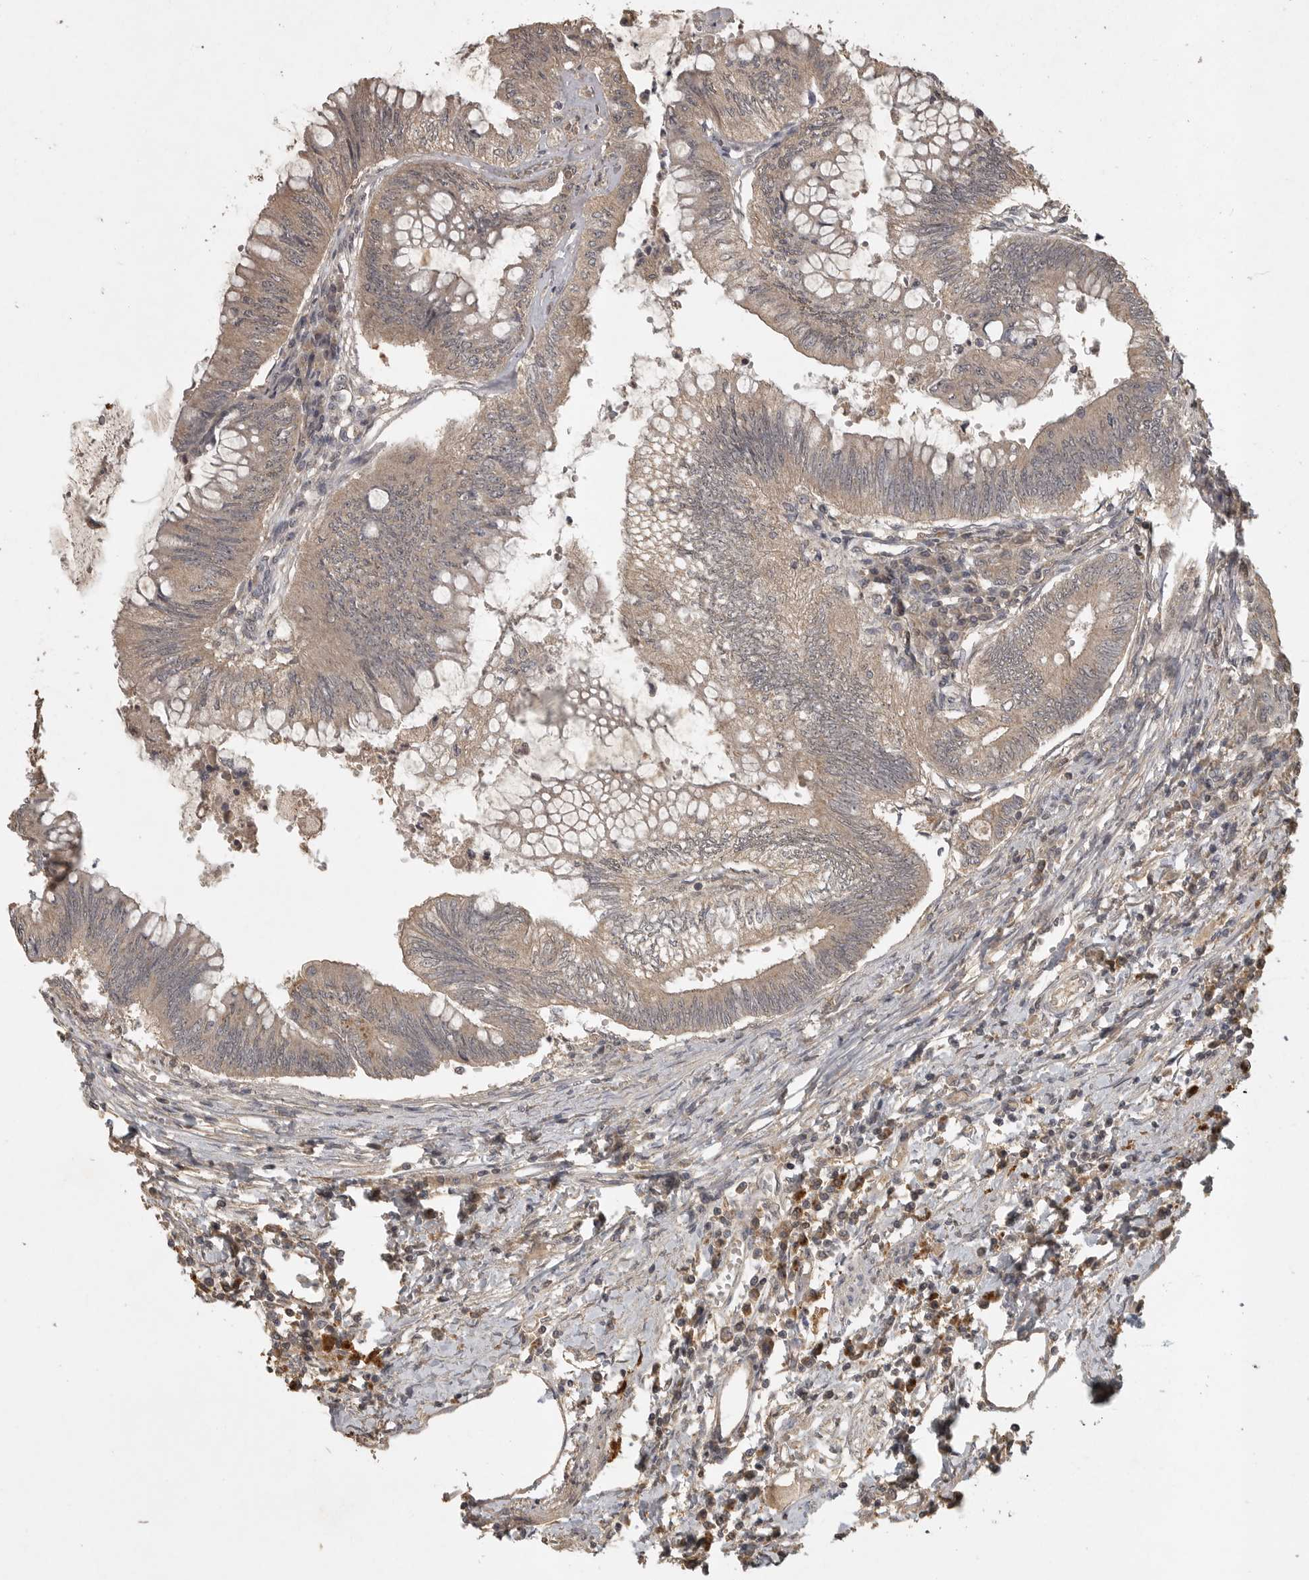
{"staining": {"intensity": "weak", "quantity": ">75%", "location": "cytoplasmic/membranous"}, "tissue": "colorectal cancer", "cell_type": "Tumor cells", "image_type": "cancer", "snomed": [{"axis": "morphology", "description": "Adenoma, NOS"}, {"axis": "morphology", "description": "Adenocarcinoma, NOS"}, {"axis": "topography", "description": "Colon"}], "caption": "DAB (3,3'-diaminobenzidine) immunohistochemical staining of human adenoma (colorectal) shows weak cytoplasmic/membranous protein expression in approximately >75% of tumor cells.", "gene": "ADAMTS4", "patient": {"sex": "male", "age": 79}}